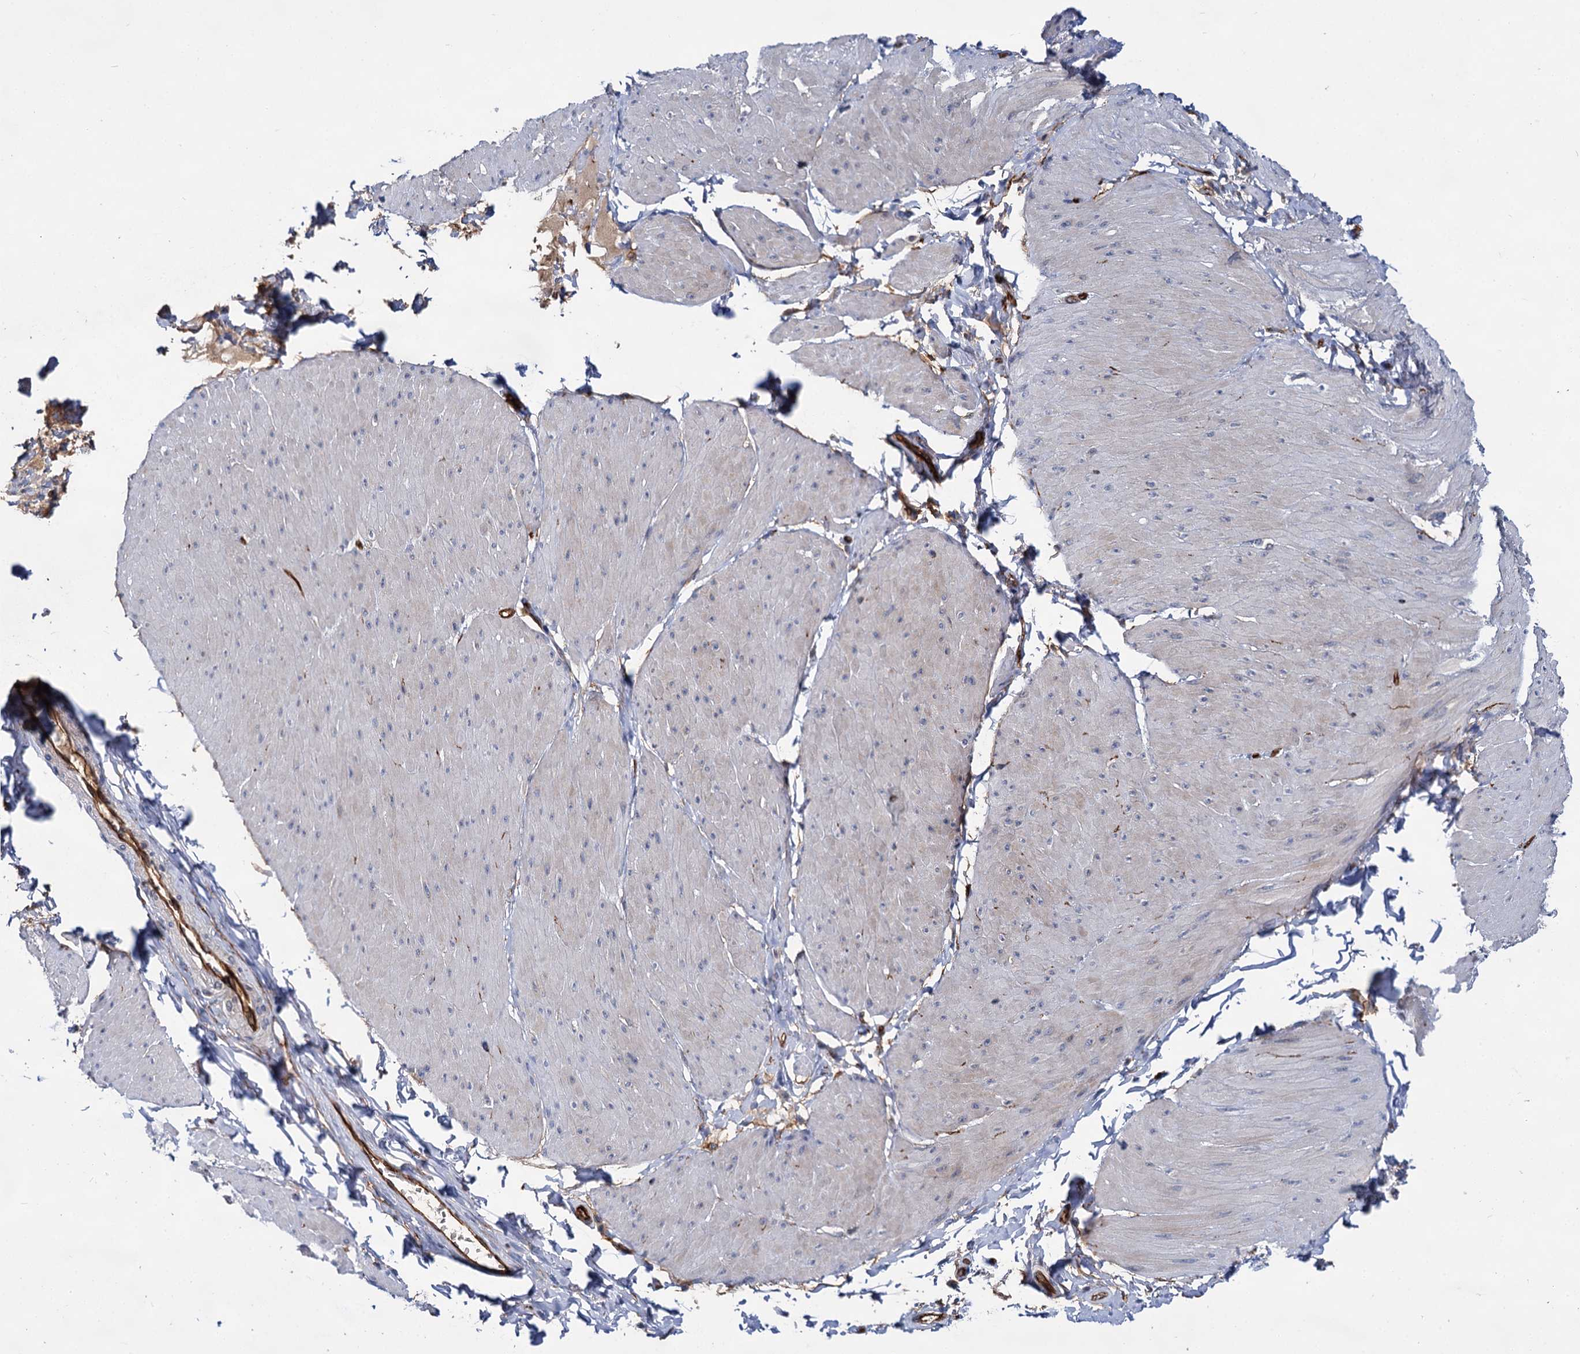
{"staining": {"intensity": "weak", "quantity": "<25%", "location": "cytoplasmic/membranous"}, "tissue": "smooth muscle", "cell_type": "Smooth muscle cells", "image_type": "normal", "snomed": [{"axis": "morphology", "description": "Urothelial carcinoma, High grade"}, {"axis": "topography", "description": "Urinary bladder"}], "caption": "DAB (3,3'-diaminobenzidine) immunohistochemical staining of benign human smooth muscle exhibits no significant staining in smooth muscle cells.", "gene": "ABLIM1", "patient": {"sex": "male", "age": 46}}